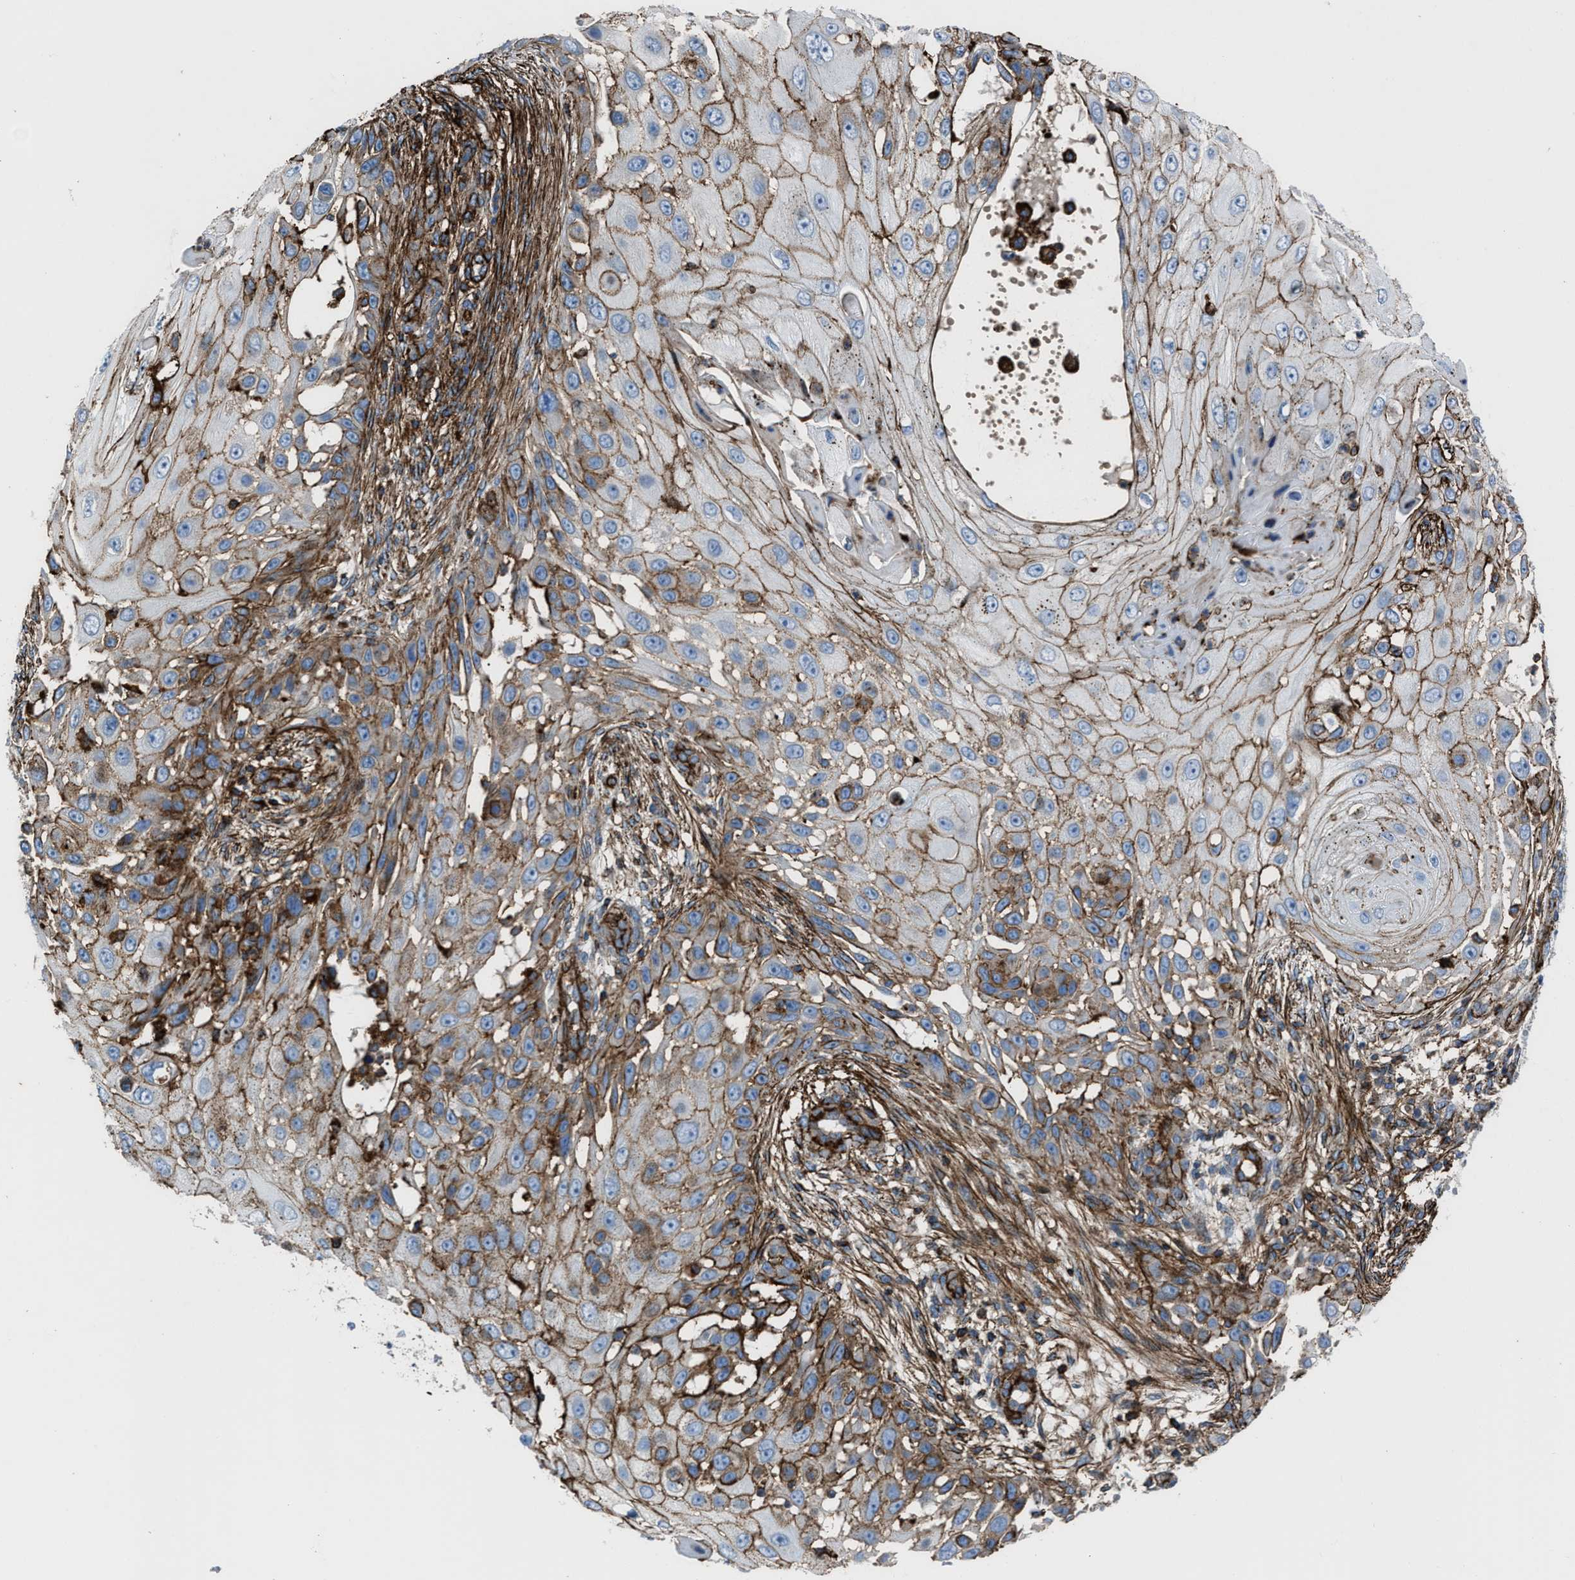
{"staining": {"intensity": "moderate", "quantity": ">75%", "location": "cytoplasmic/membranous"}, "tissue": "skin cancer", "cell_type": "Tumor cells", "image_type": "cancer", "snomed": [{"axis": "morphology", "description": "Squamous cell carcinoma, NOS"}, {"axis": "topography", "description": "Skin"}], "caption": "Protein positivity by immunohistochemistry (IHC) demonstrates moderate cytoplasmic/membranous positivity in approximately >75% of tumor cells in skin squamous cell carcinoma. The staining is performed using DAB (3,3'-diaminobenzidine) brown chromogen to label protein expression. The nuclei are counter-stained blue using hematoxylin.", "gene": "AGPAT2", "patient": {"sex": "female", "age": 44}}